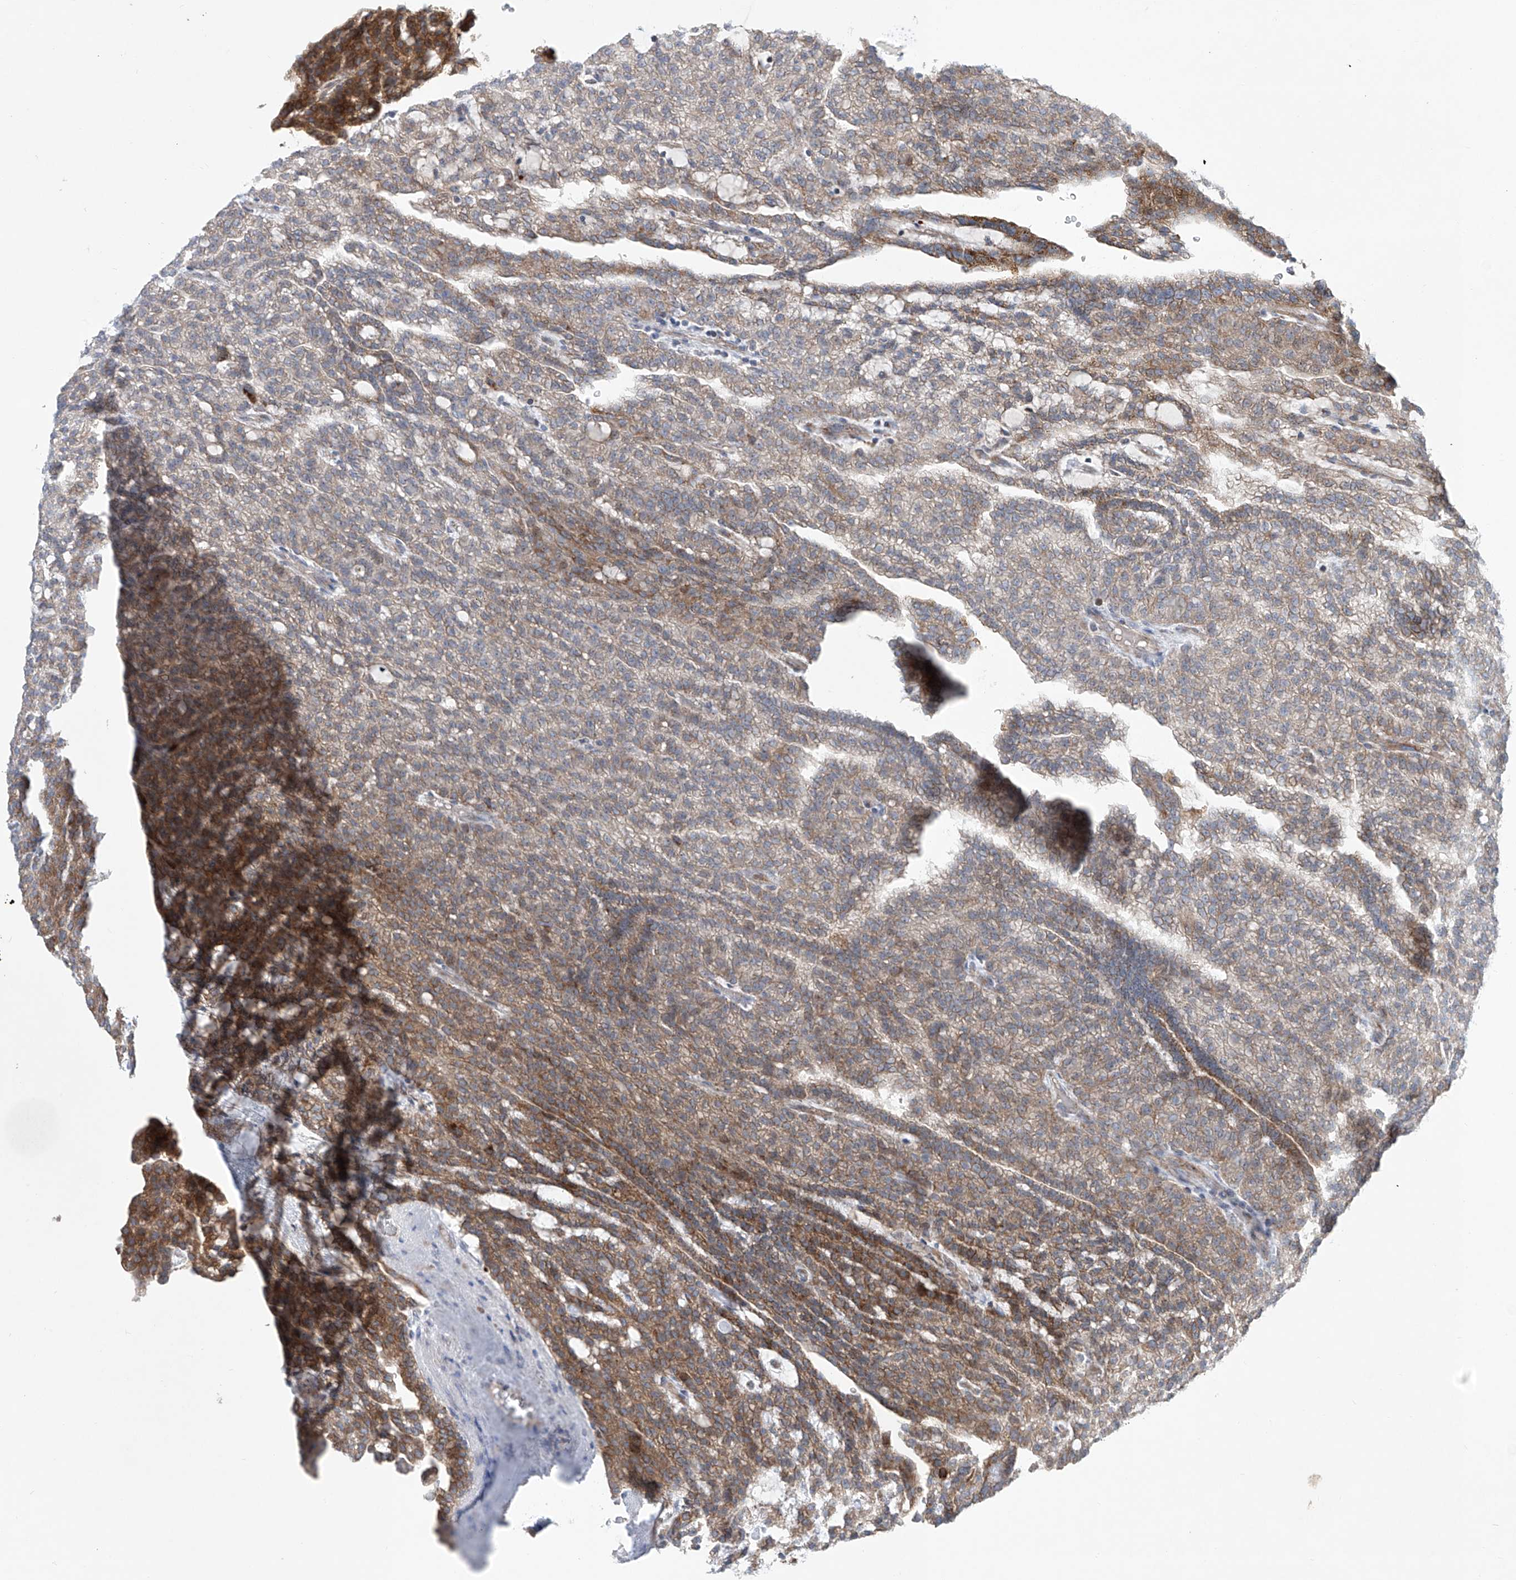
{"staining": {"intensity": "moderate", "quantity": ">75%", "location": "cytoplasmic/membranous"}, "tissue": "renal cancer", "cell_type": "Tumor cells", "image_type": "cancer", "snomed": [{"axis": "morphology", "description": "Adenocarcinoma, NOS"}, {"axis": "topography", "description": "Kidney"}], "caption": "Tumor cells show medium levels of moderate cytoplasmic/membranous expression in approximately >75% of cells in human renal adenocarcinoma. The protein is shown in brown color, while the nuclei are stained blue.", "gene": "KLC4", "patient": {"sex": "male", "age": 63}}